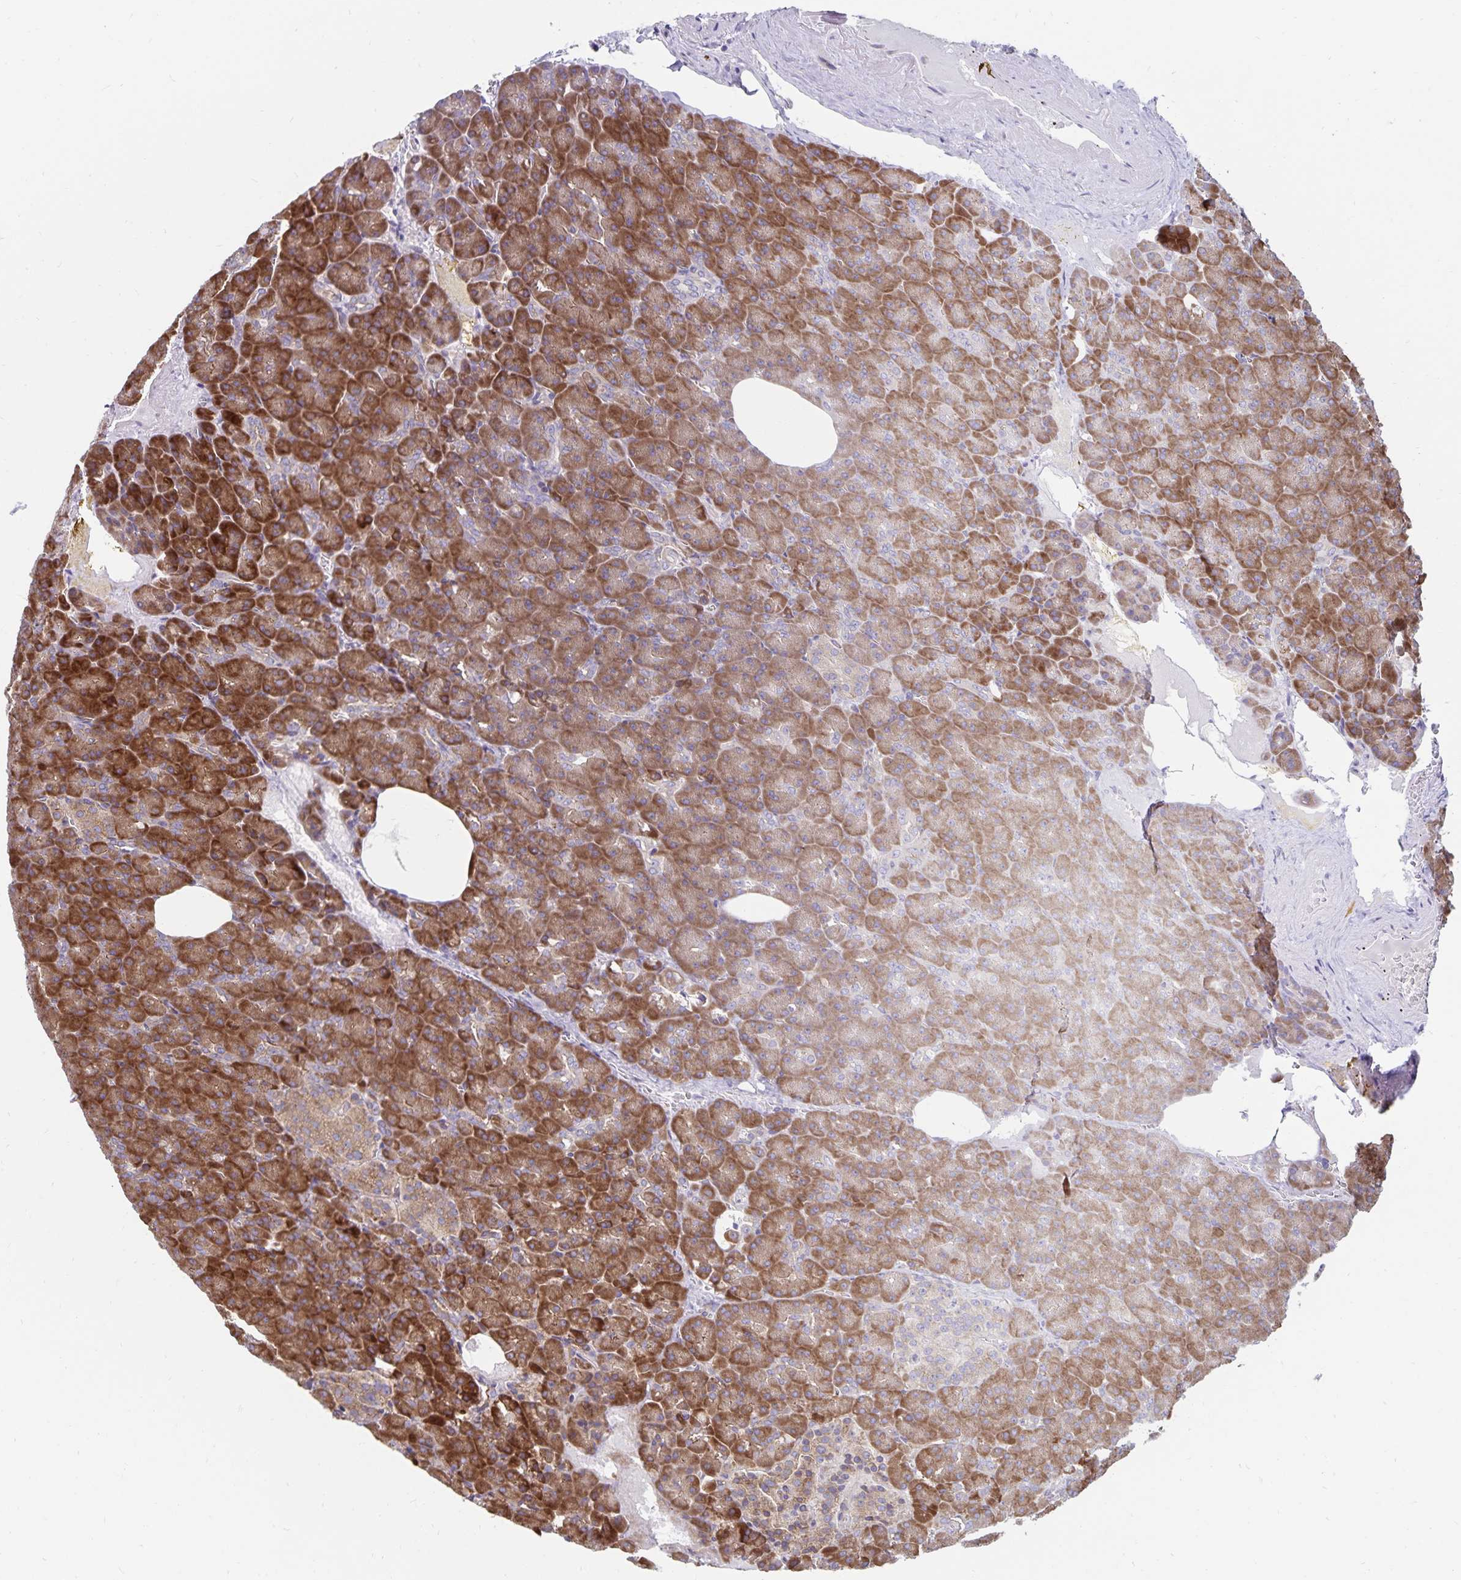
{"staining": {"intensity": "moderate", "quantity": ">75%", "location": "cytoplasmic/membranous"}, "tissue": "pancreas", "cell_type": "Exocrine glandular cells", "image_type": "normal", "snomed": [{"axis": "morphology", "description": "Normal tissue, NOS"}, {"axis": "topography", "description": "Pancreas"}], "caption": "This micrograph exhibits benign pancreas stained with immunohistochemistry to label a protein in brown. The cytoplasmic/membranous of exocrine glandular cells show moderate positivity for the protein. Nuclei are counter-stained blue.", "gene": "SEC62", "patient": {"sex": "female", "age": 74}}